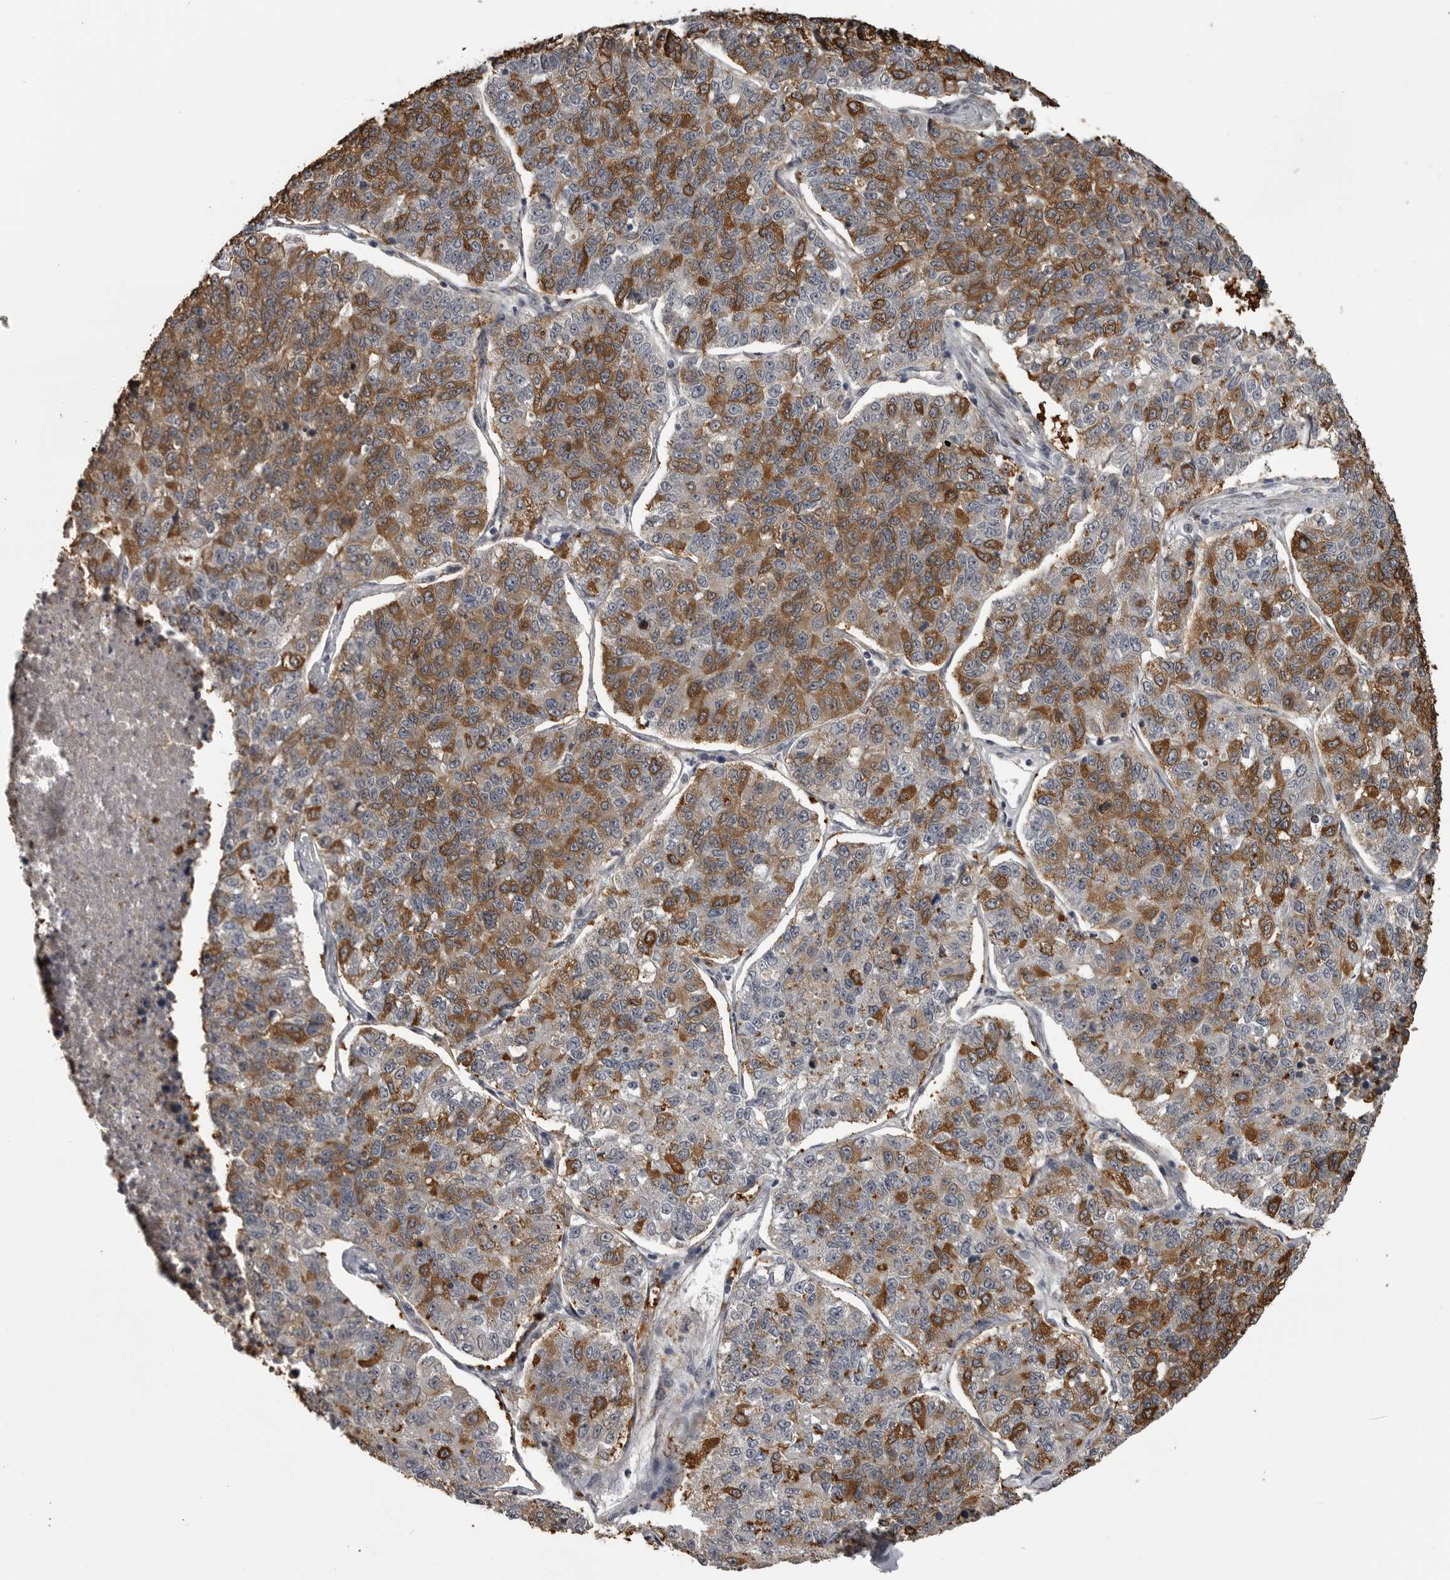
{"staining": {"intensity": "moderate", "quantity": ">75%", "location": "cytoplasmic/membranous"}, "tissue": "lung cancer", "cell_type": "Tumor cells", "image_type": "cancer", "snomed": [{"axis": "morphology", "description": "Adenocarcinoma, NOS"}, {"axis": "topography", "description": "Lung"}], "caption": "Approximately >75% of tumor cells in adenocarcinoma (lung) show moderate cytoplasmic/membranous protein positivity as visualized by brown immunohistochemical staining.", "gene": "SNX16", "patient": {"sex": "male", "age": 49}}